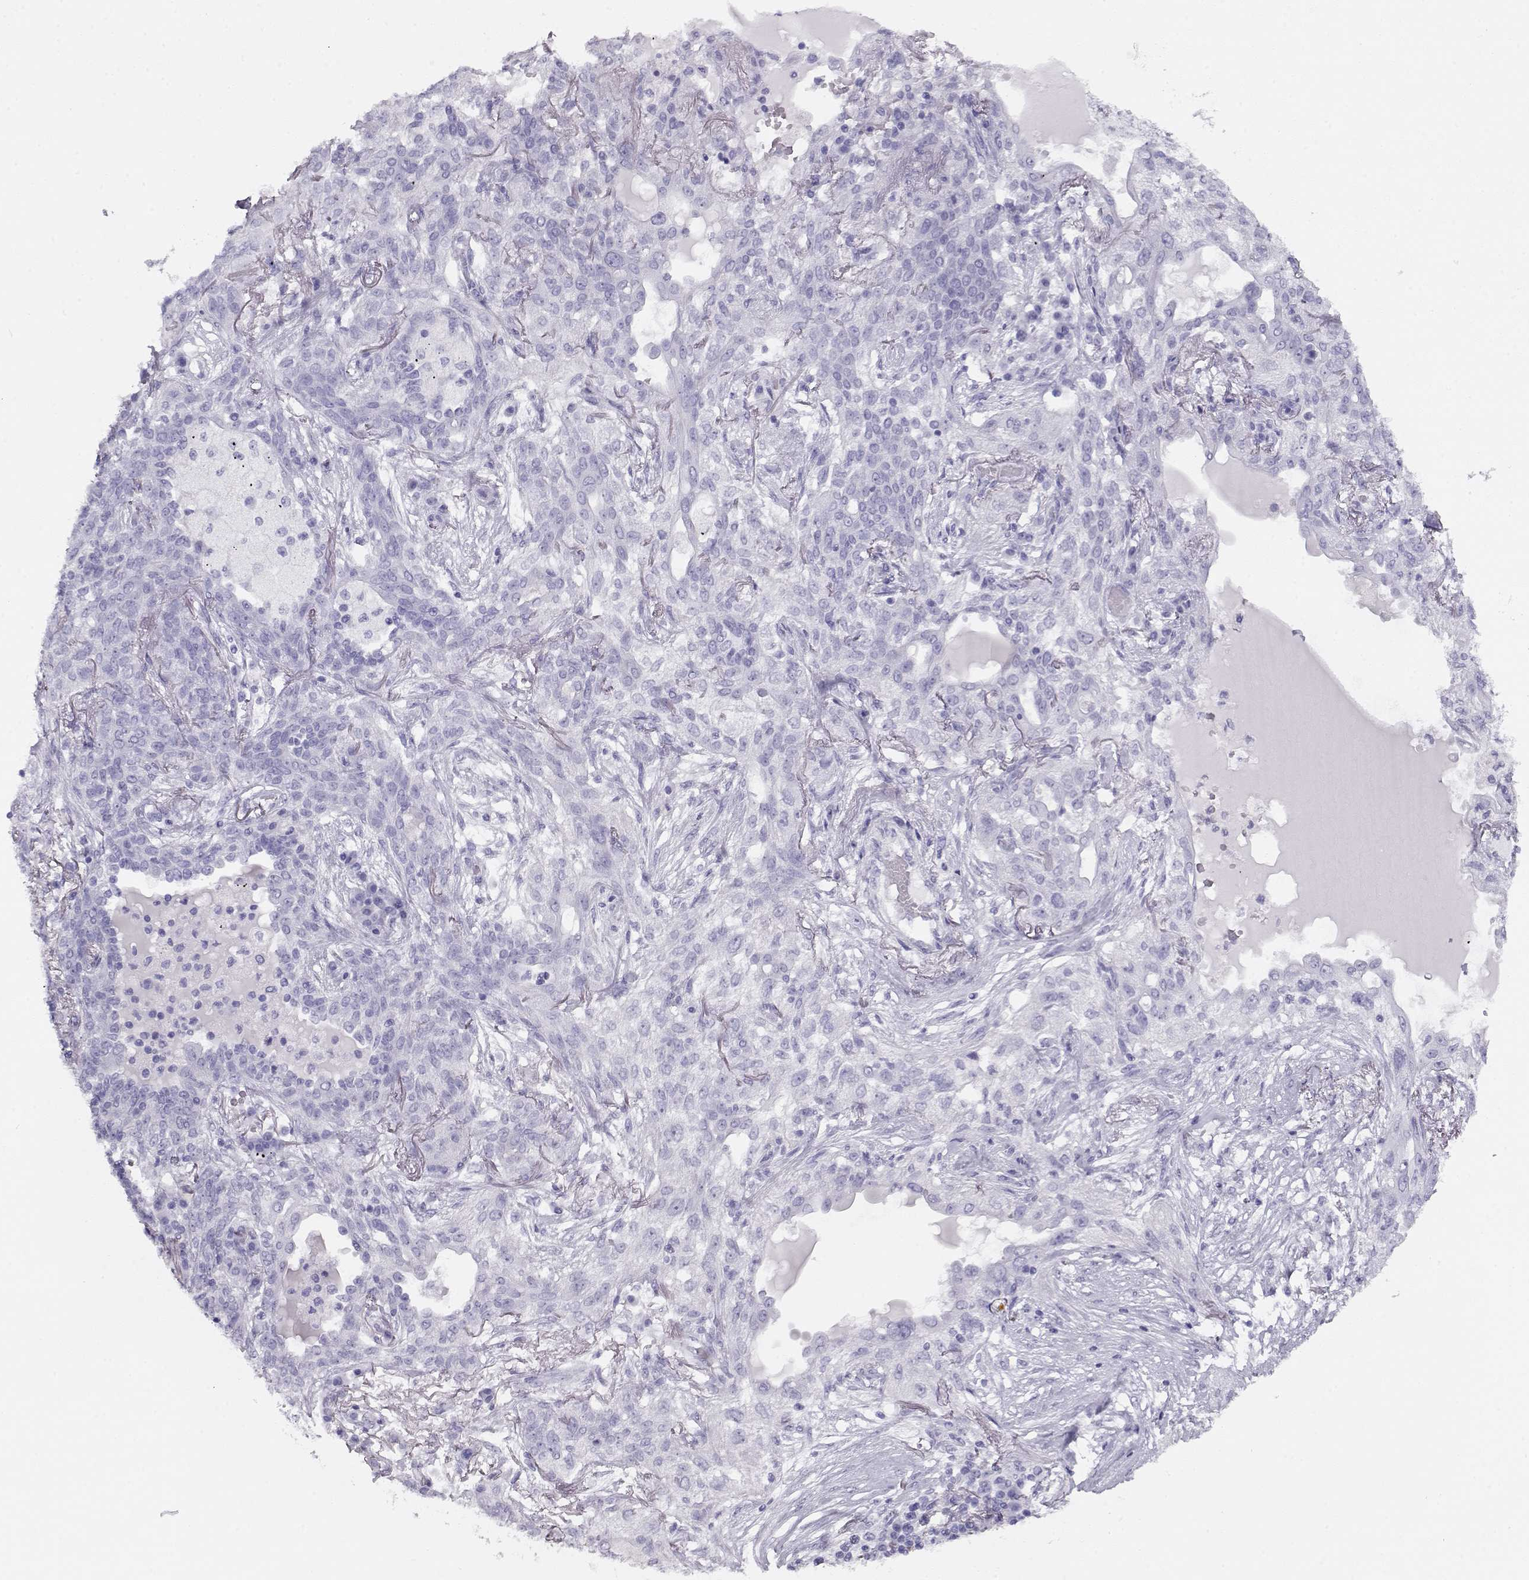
{"staining": {"intensity": "negative", "quantity": "none", "location": "none"}, "tissue": "lung cancer", "cell_type": "Tumor cells", "image_type": "cancer", "snomed": [{"axis": "morphology", "description": "Squamous cell carcinoma, NOS"}, {"axis": "topography", "description": "Lung"}], "caption": "Human lung squamous cell carcinoma stained for a protein using immunohistochemistry reveals no staining in tumor cells.", "gene": "ACTN2", "patient": {"sex": "female", "age": 70}}